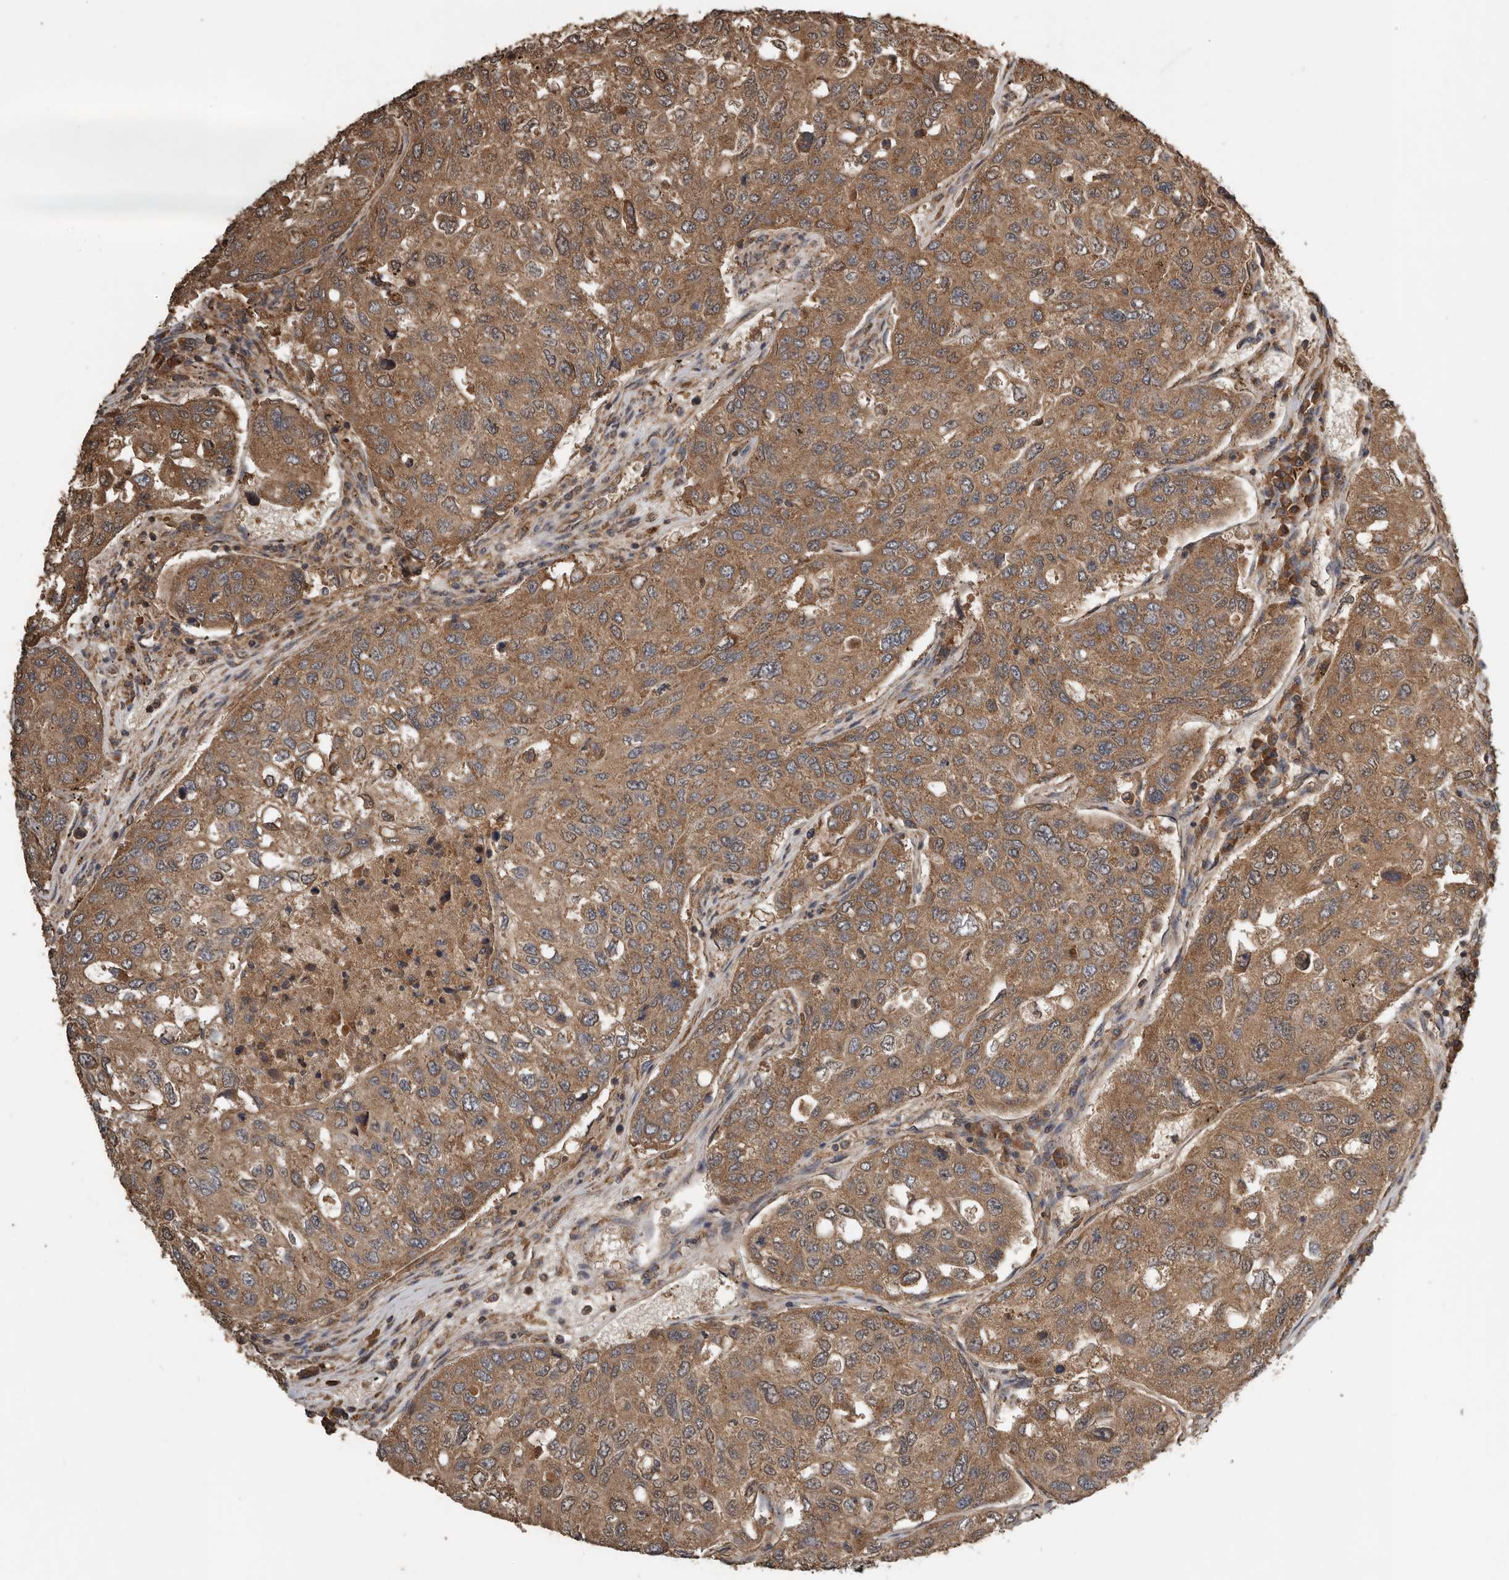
{"staining": {"intensity": "moderate", "quantity": ">75%", "location": "cytoplasmic/membranous"}, "tissue": "urothelial cancer", "cell_type": "Tumor cells", "image_type": "cancer", "snomed": [{"axis": "morphology", "description": "Urothelial carcinoma, High grade"}, {"axis": "topography", "description": "Lymph node"}, {"axis": "topography", "description": "Urinary bladder"}], "caption": "Immunohistochemistry of human urothelial carcinoma (high-grade) reveals medium levels of moderate cytoplasmic/membranous expression in approximately >75% of tumor cells.", "gene": "RNF207", "patient": {"sex": "male", "age": 51}}